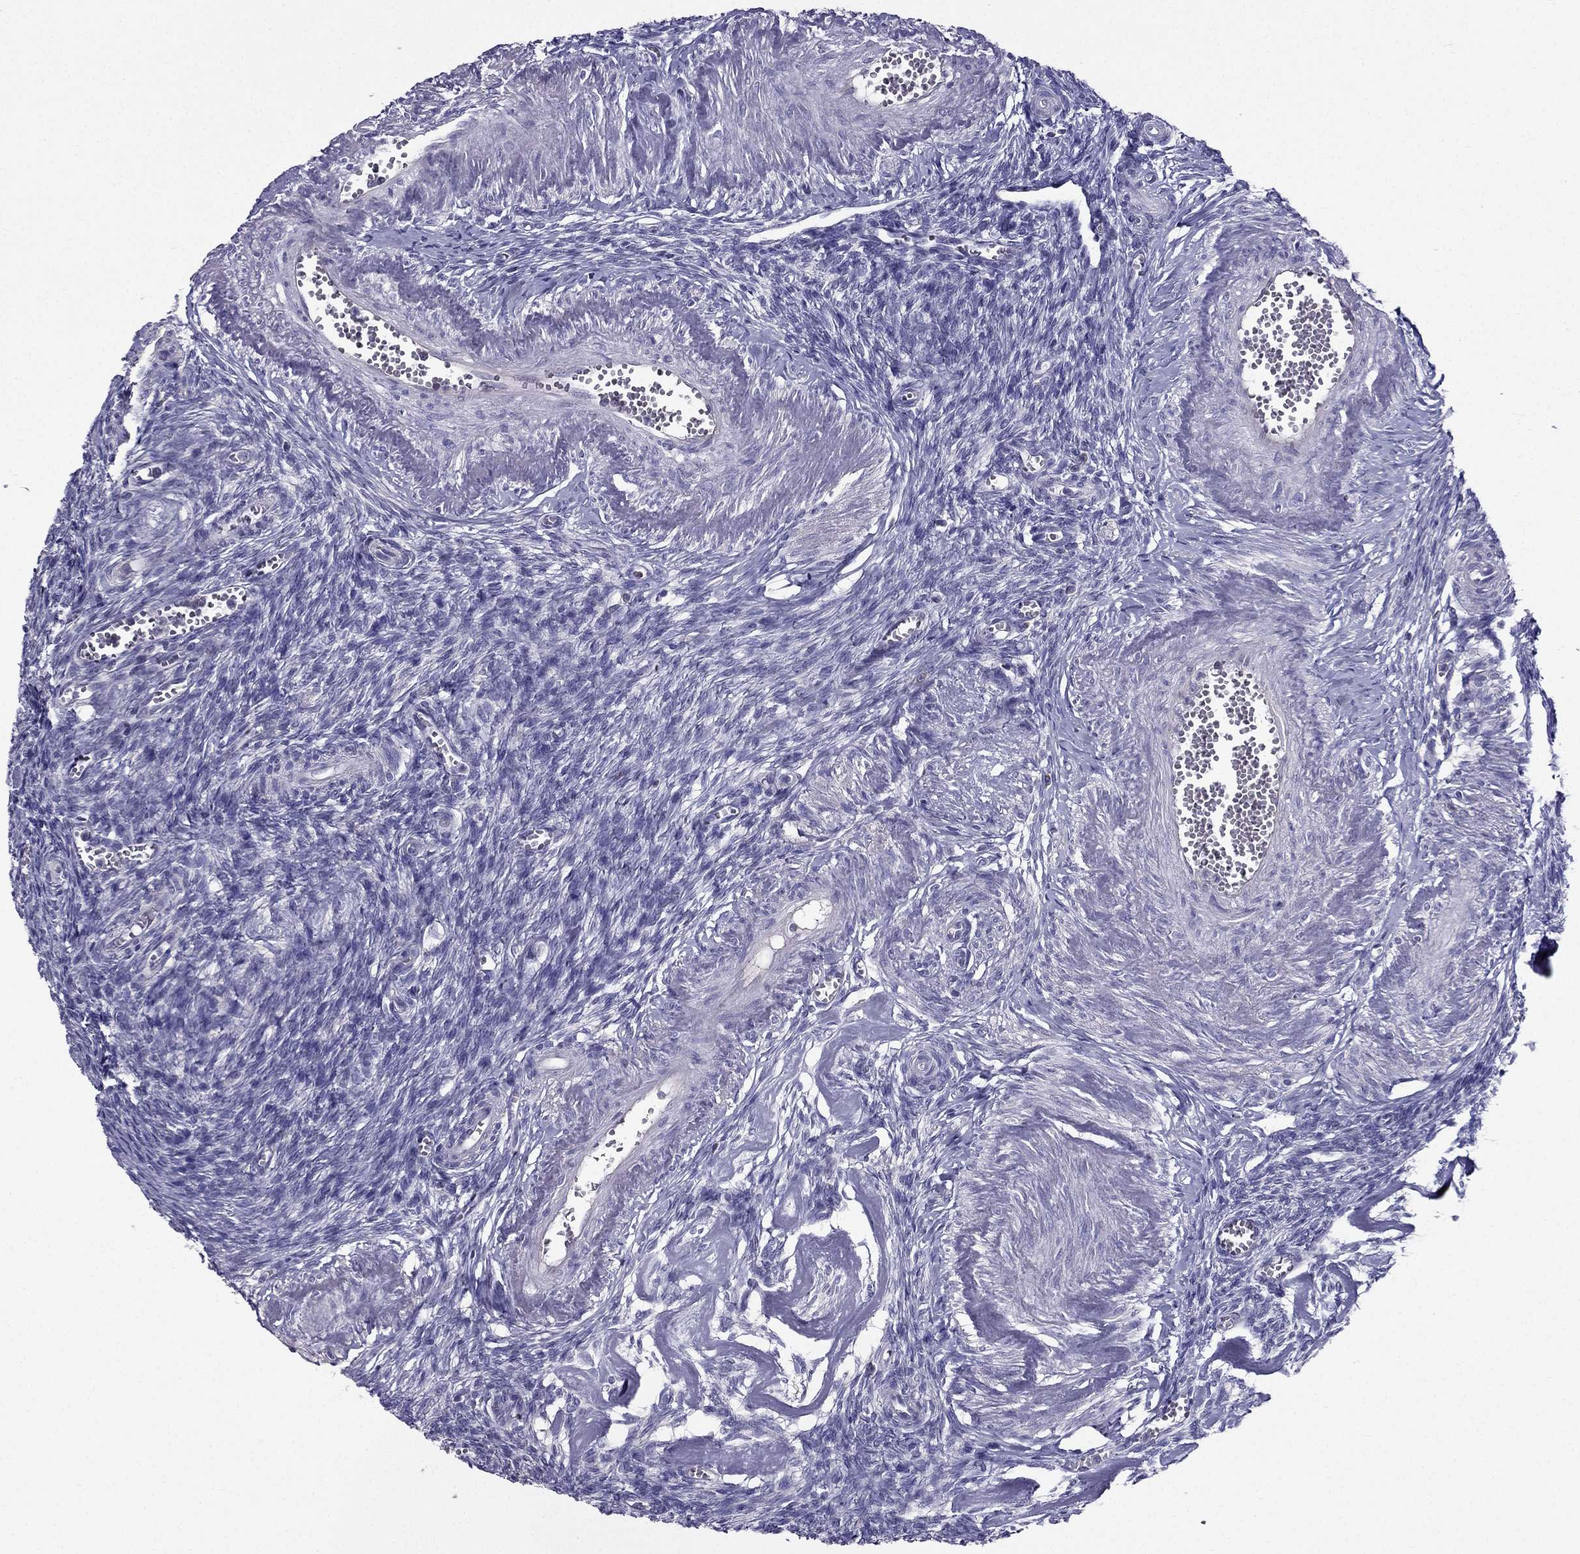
{"staining": {"intensity": "negative", "quantity": "none", "location": "none"}, "tissue": "ovary", "cell_type": "Follicle cells", "image_type": "normal", "snomed": [{"axis": "morphology", "description": "Normal tissue, NOS"}, {"axis": "topography", "description": "Ovary"}], "caption": "Immunohistochemistry (IHC) image of unremarkable ovary stained for a protein (brown), which demonstrates no positivity in follicle cells.", "gene": "AAK1", "patient": {"sex": "female", "age": 43}}